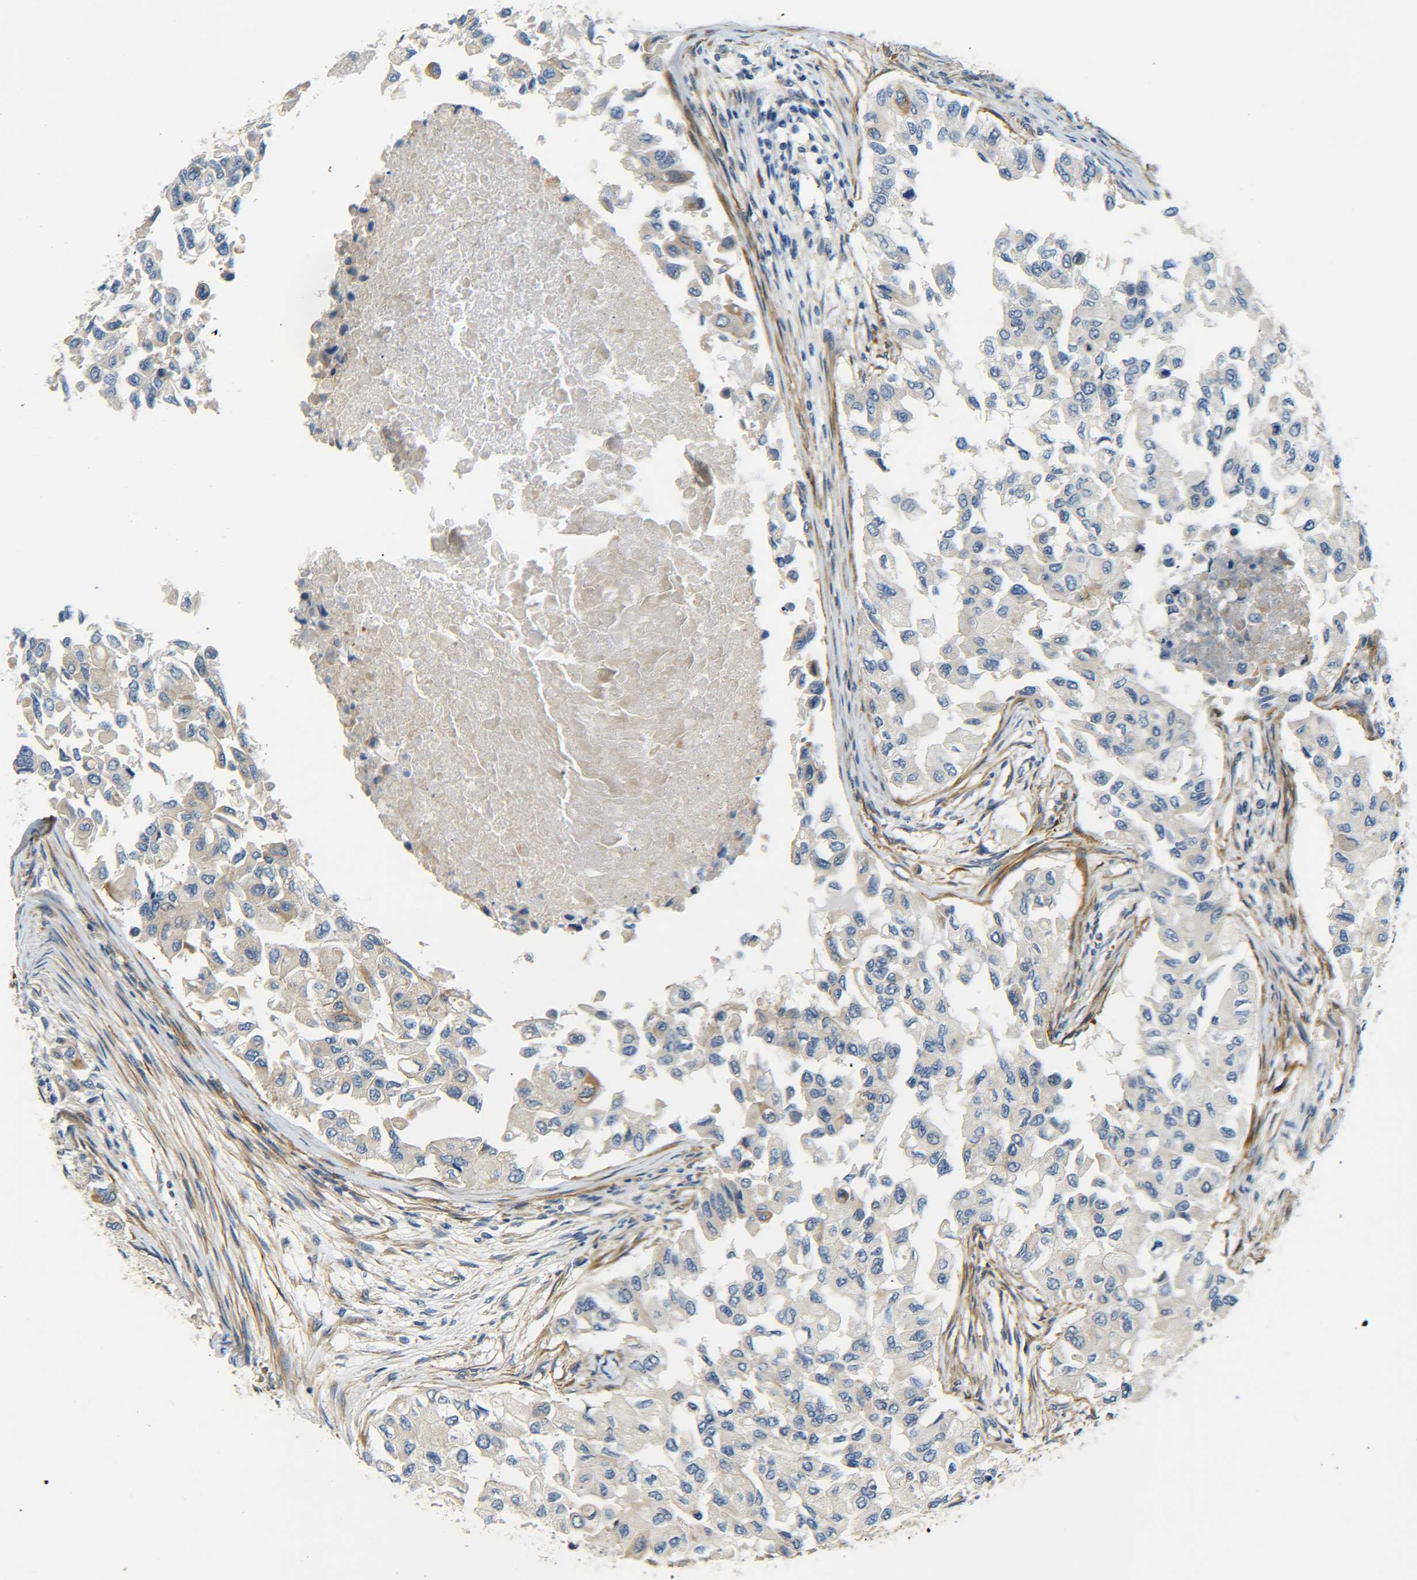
{"staining": {"intensity": "weak", "quantity": "25%-75%", "location": "cytoplasmic/membranous"}, "tissue": "breast cancer", "cell_type": "Tumor cells", "image_type": "cancer", "snomed": [{"axis": "morphology", "description": "Normal tissue, NOS"}, {"axis": "morphology", "description": "Duct carcinoma"}, {"axis": "topography", "description": "Breast"}], "caption": "Weak cytoplasmic/membranous expression is identified in about 25%-75% of tumor cells in breast cancer (invasive ductal carcinoma). (Brightfield microscopy of DAB IHC at high magnification).", "gene": "MEIS1", "patient": {"sex": "female", "age": 49}}